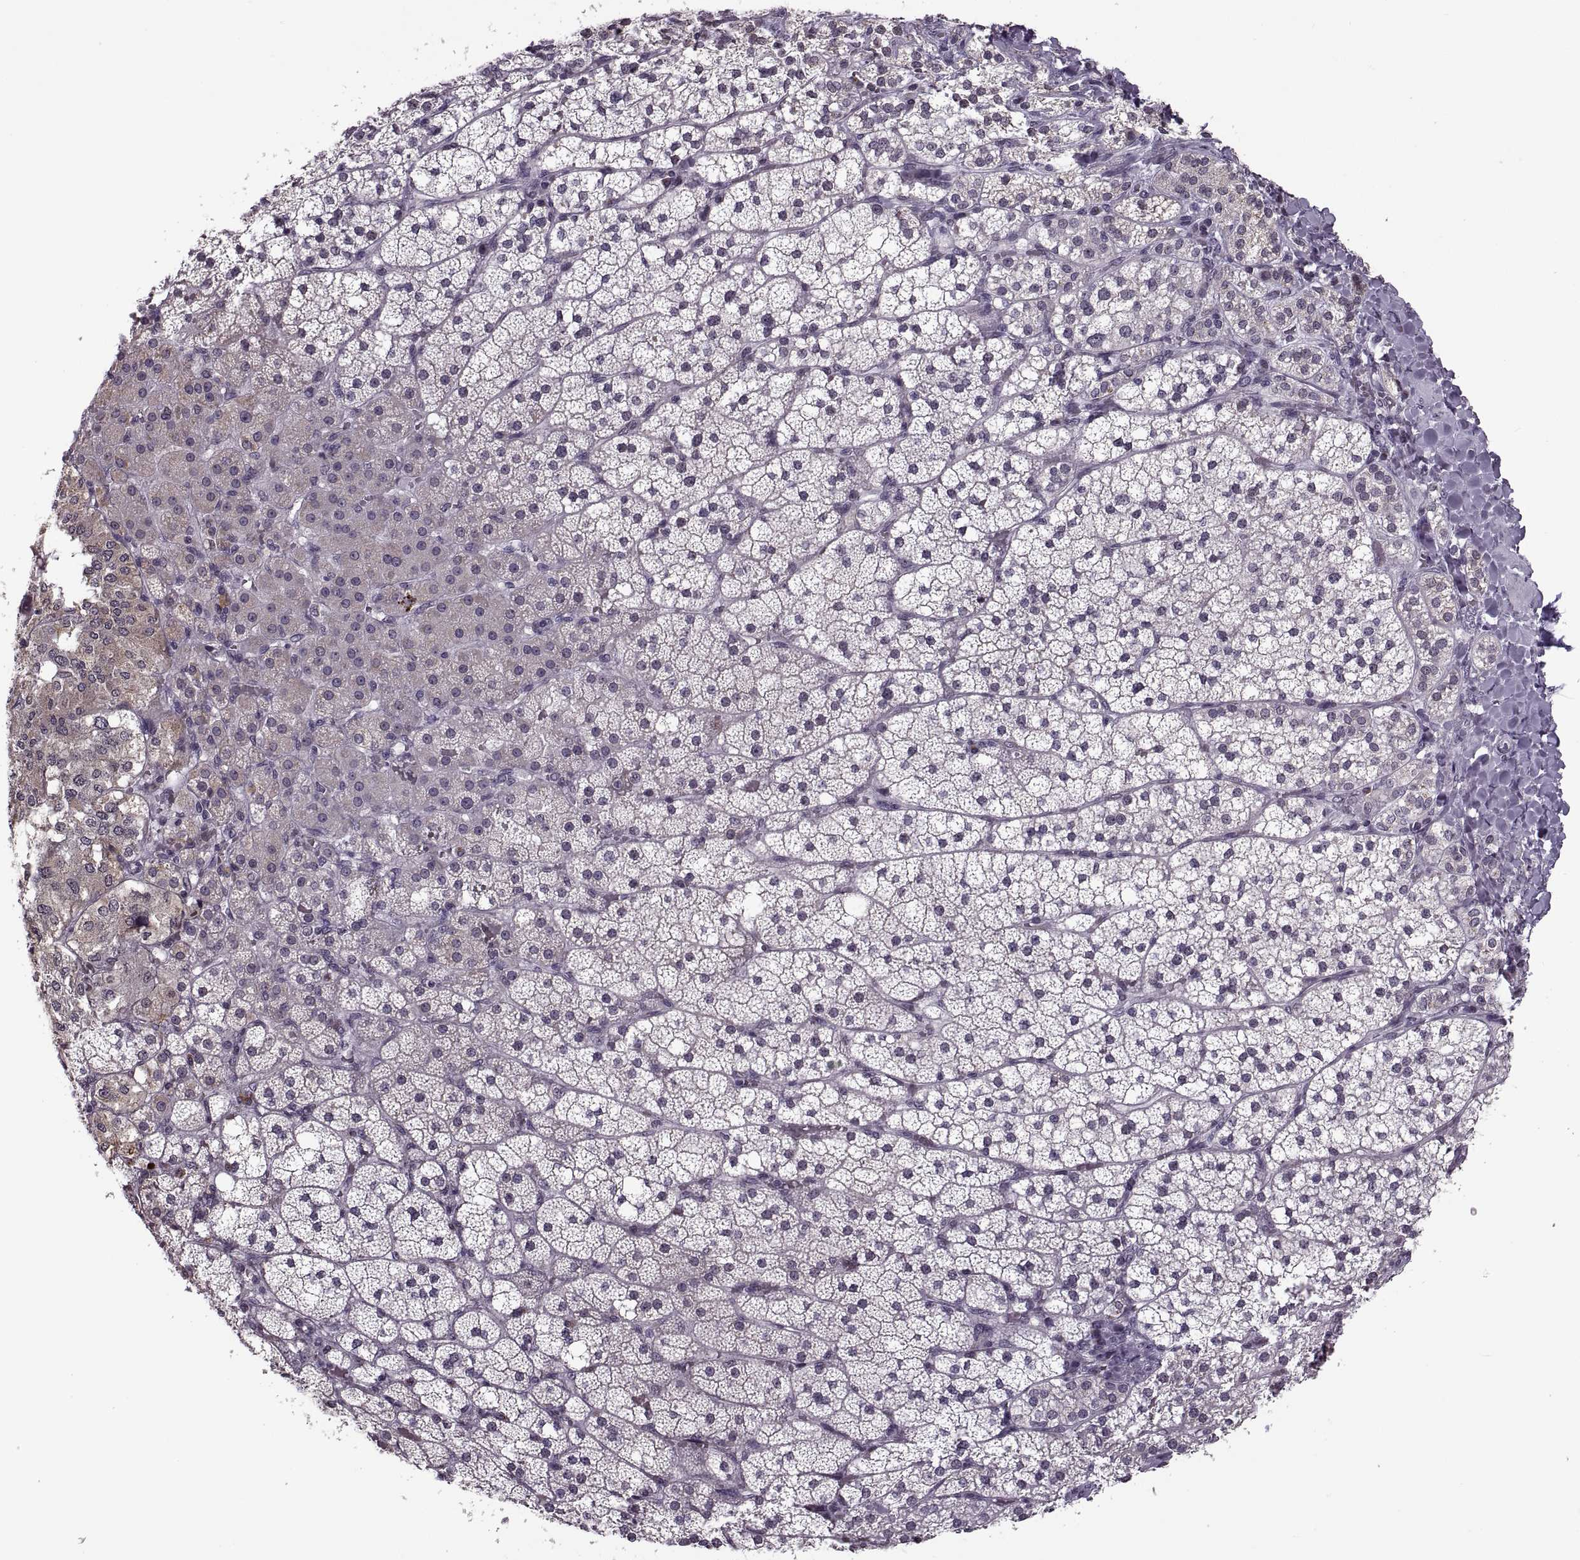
{"staining": {"intensity": "weak", "quantity": "<25%", "location": "cytoplasmic/membranous"}, "tissue": "adrenal gland", "cell_type": "Glandular cells", "image_type": "normal", "snomed": [{"axis": "morphology", "description": "Normal tissue, NOS"}, {"axis": "topography", "description": "Adrenal gland"}], "caption": "There is no significant expression in glandular cells of adrenal gland. (DAB (3,3'-diaminobenzidine) immunohistochemistry (IHC), high magnification).", "gene": "PRSS37", "patient": {"sex": "male", "age": 53}}